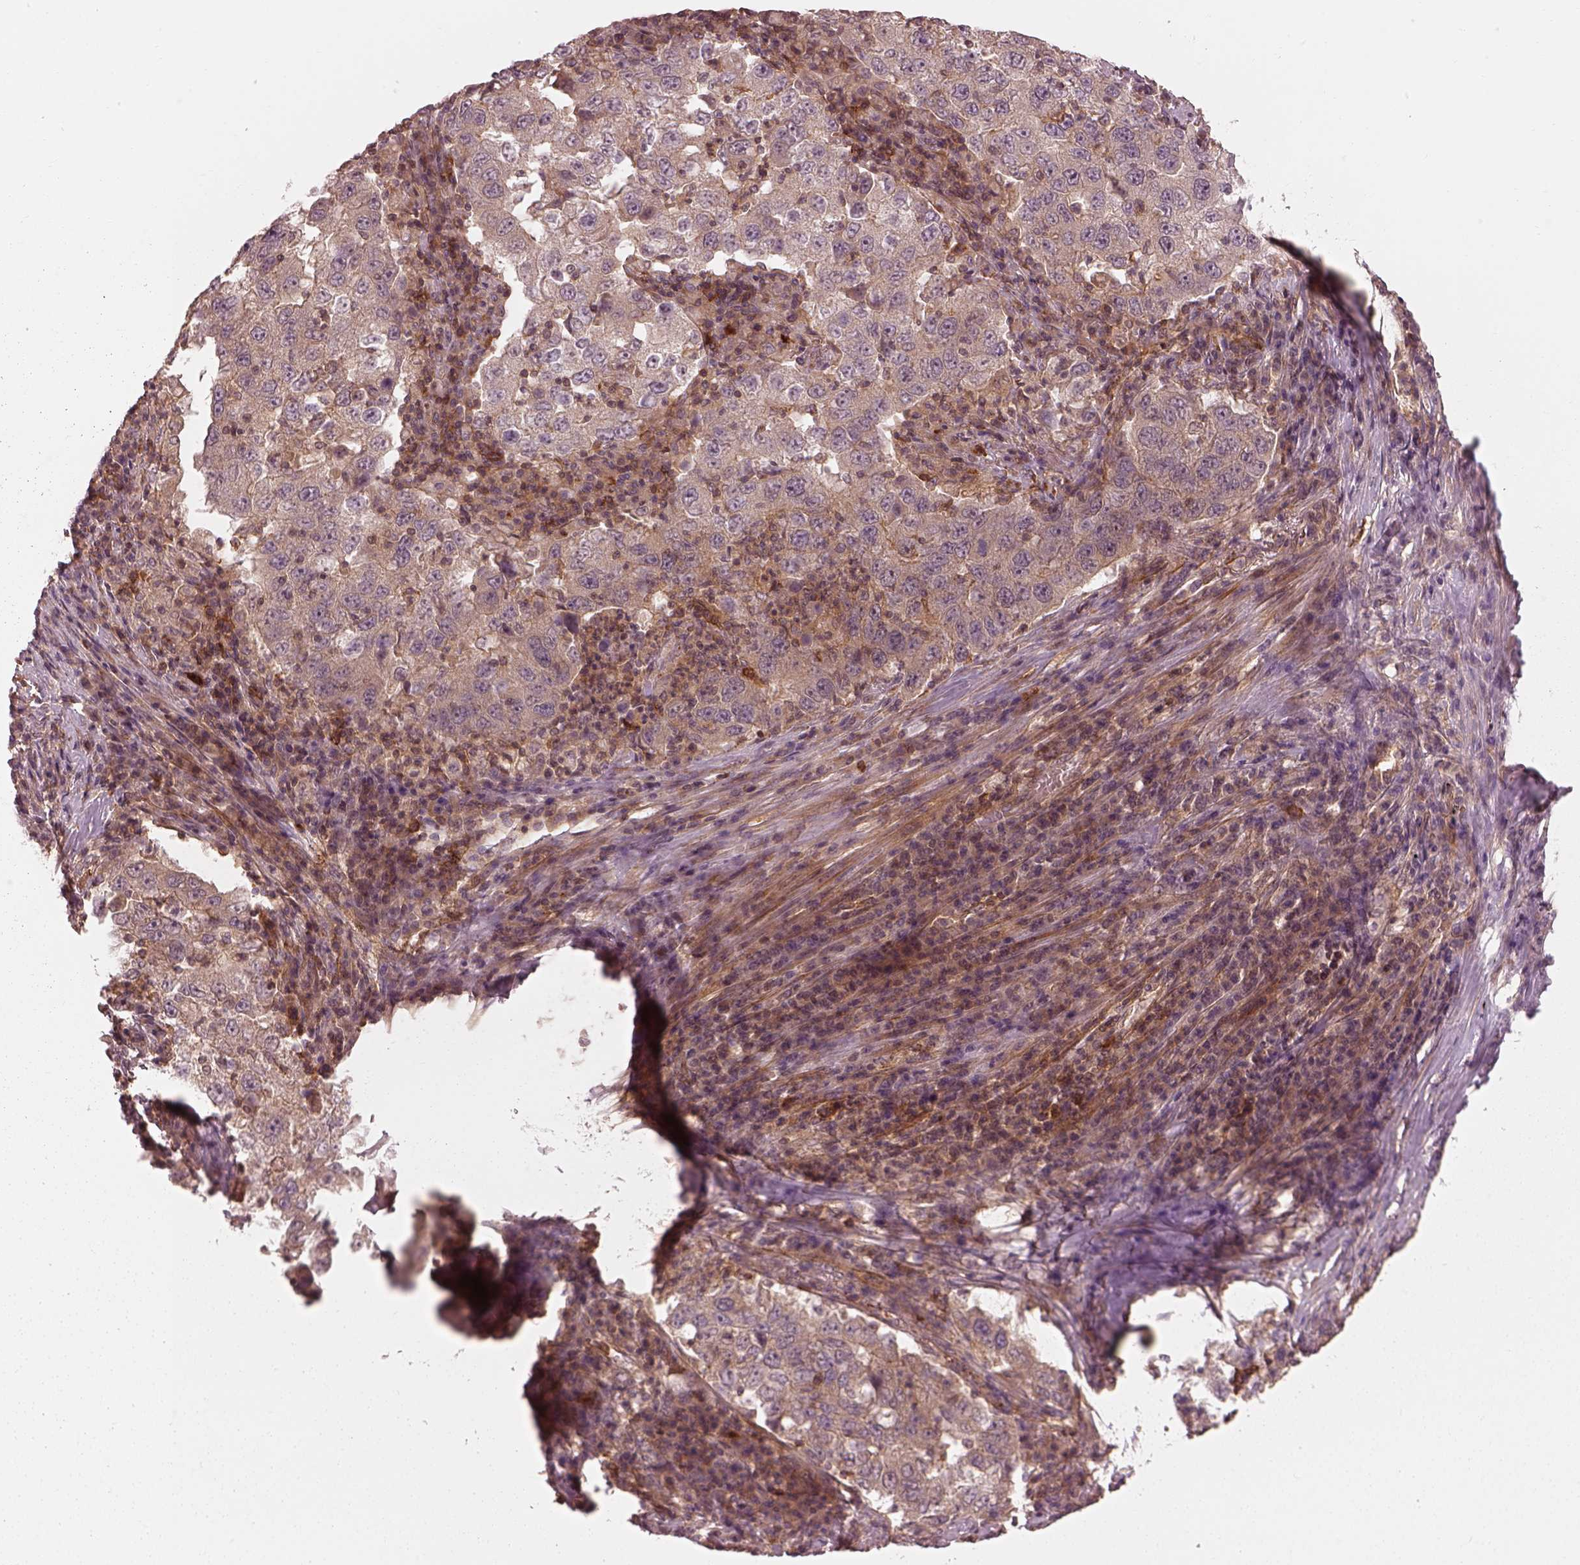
{"staining": {"intensity": "negative", "quantity": "none", "location": "none"}, "tissue": "lung cancer", "cell_type": "Tumor cells", "image_type": "cancer", "snomed": [{"axis": "morphology", "description": "Adenocarcinoma, NOS"}, {"axis": "topography", "description": "Lung"}], "caption": "Micrograph shows no protein expression in tumor cells of lung cancer tissue. Brightfield microscopy of immunohistochemistry stained with DAB (3,3'-diaminobenzidine) (brown) and hematoxylin (blue), captured at high magnification.", "gene": "FAM107B", "patient": {"sex": "male", "age": 73}}